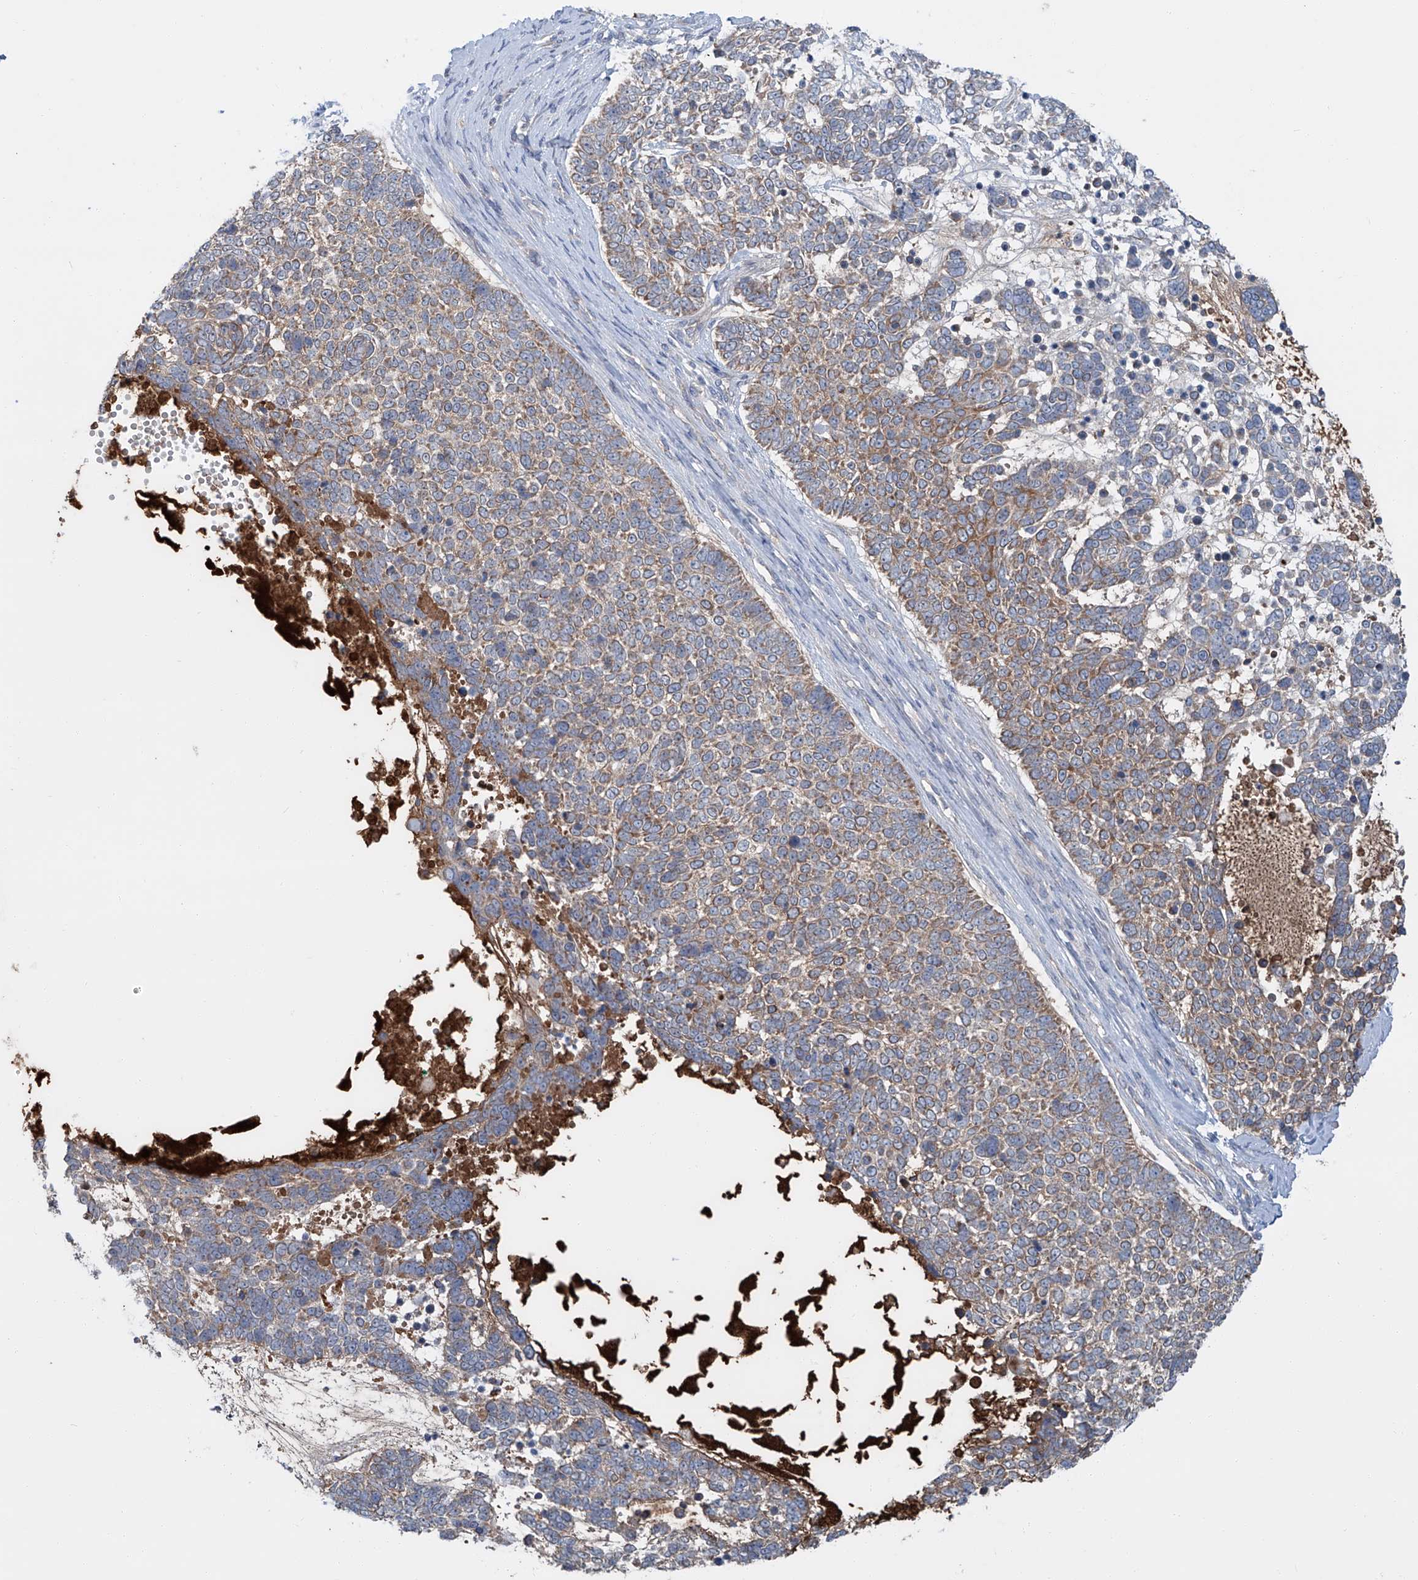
{"staining": {"intensity": "moderate", "quantity": "25%-75%", "location": "cytoplasmic/membranous"}, "tissue": "skin cancer", "cell_type": "Tumor cells", "image_type": "cancer", "snomed": [{"axis": "morphology", "description": "Basal cell carcinoma"}, {"axis": "topography", "description": "Skin"}], "caption": "This image reveals skin basal cell carcinoma stained with immunohistochemistry (IHC) to label a protein in brown. The cytoplasmic/membranous of tumor cells show moderate positivity for the protein. Nuclei are counter-stained blue.", "gene": "SIX4", "patient": {"sex": "female", "age": 81}}